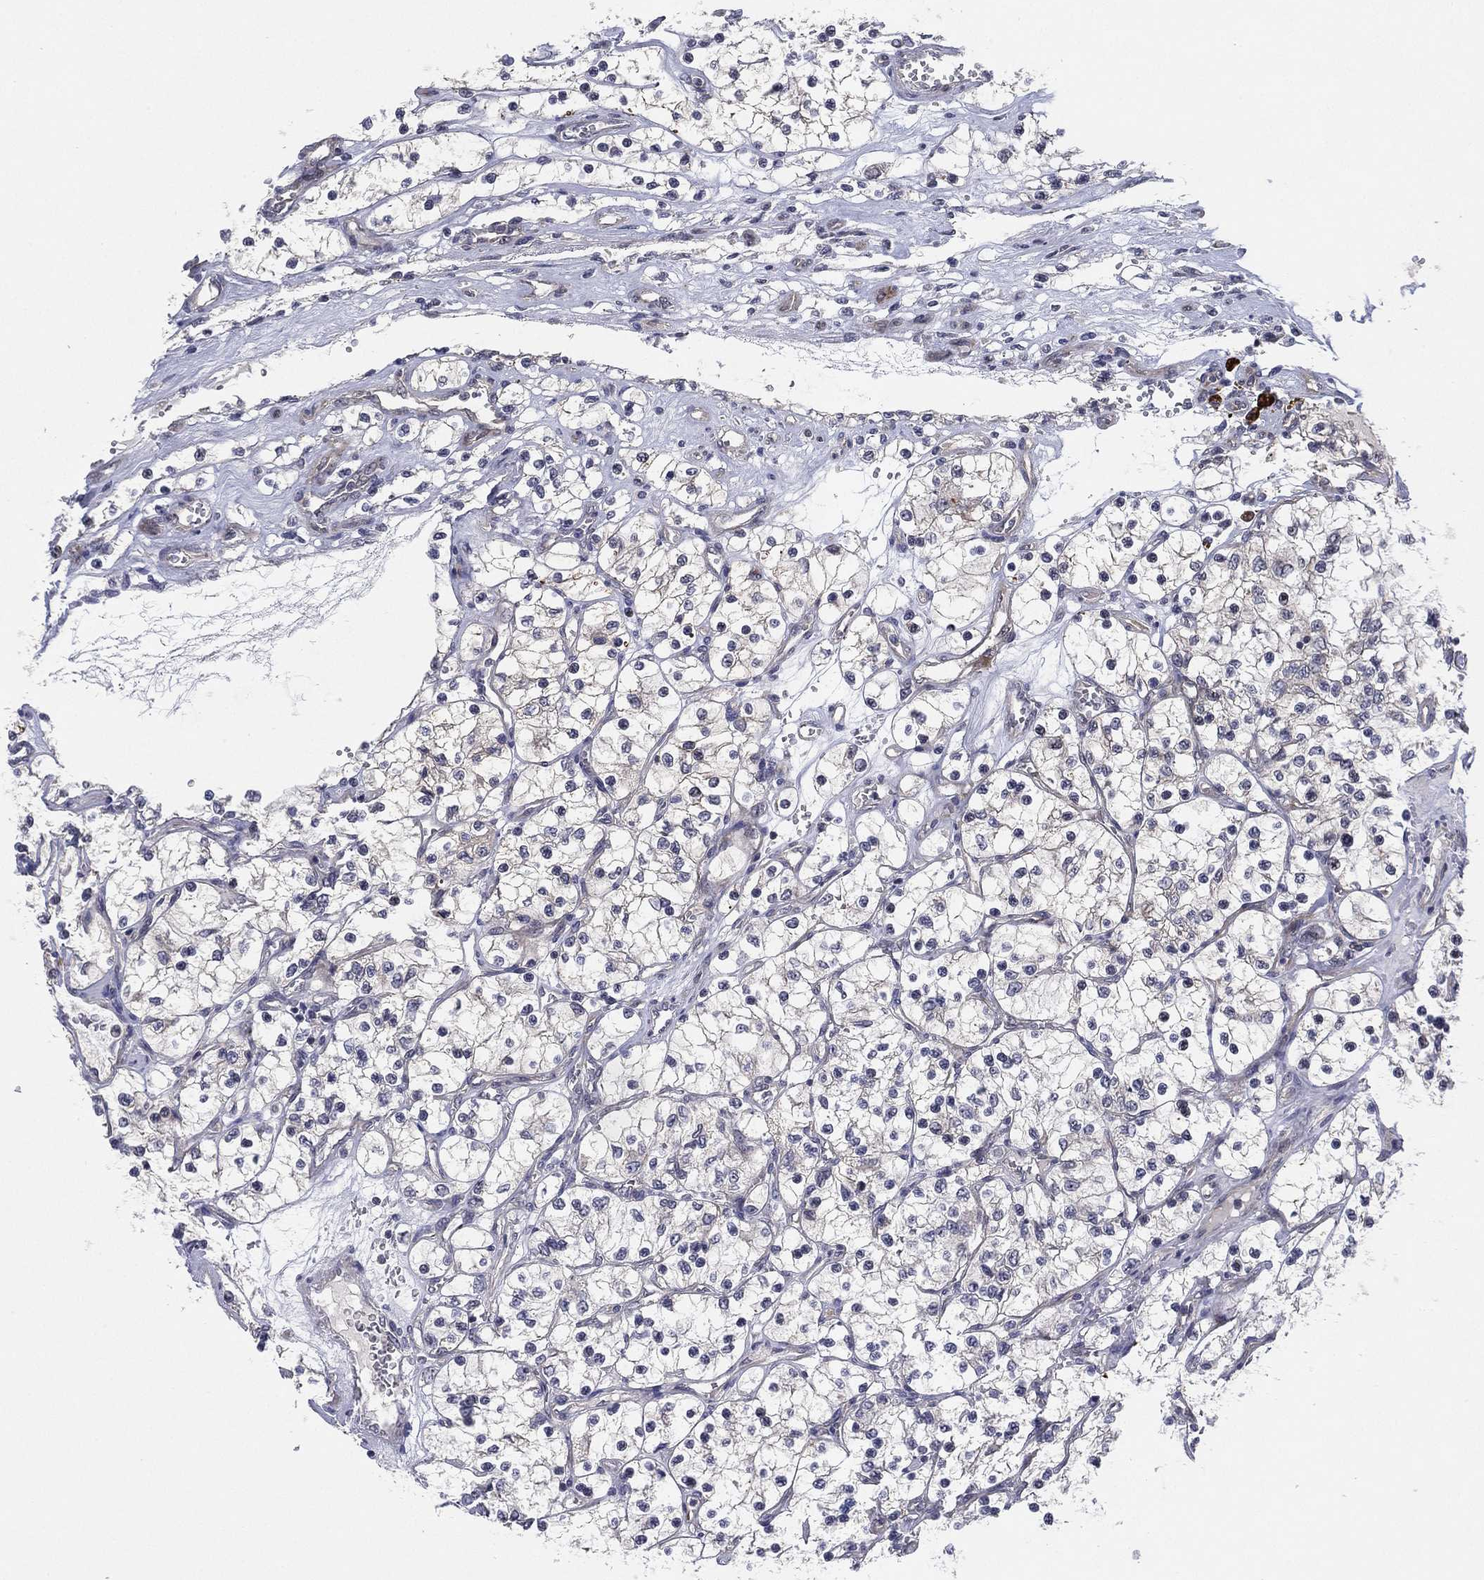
{"staining": {"intensity": "negative", "quantity": "none", "location": "none"}, "tissue": "renal cancer", "cell_type": "Tumor cells", "image_type": "cancer", "snomed": [{"axis": "morphology", "description": "Adenocarcinoma, NOS"}, {"axis": "topography", "description": "Kidney"}], "caption": "A high-resolution histopathology image shows IHC staining of renal cancer, which reveals no significant staining in tumor cells.", "gene": "KAT14", "patient": {"sex": "female", "age": 69}}